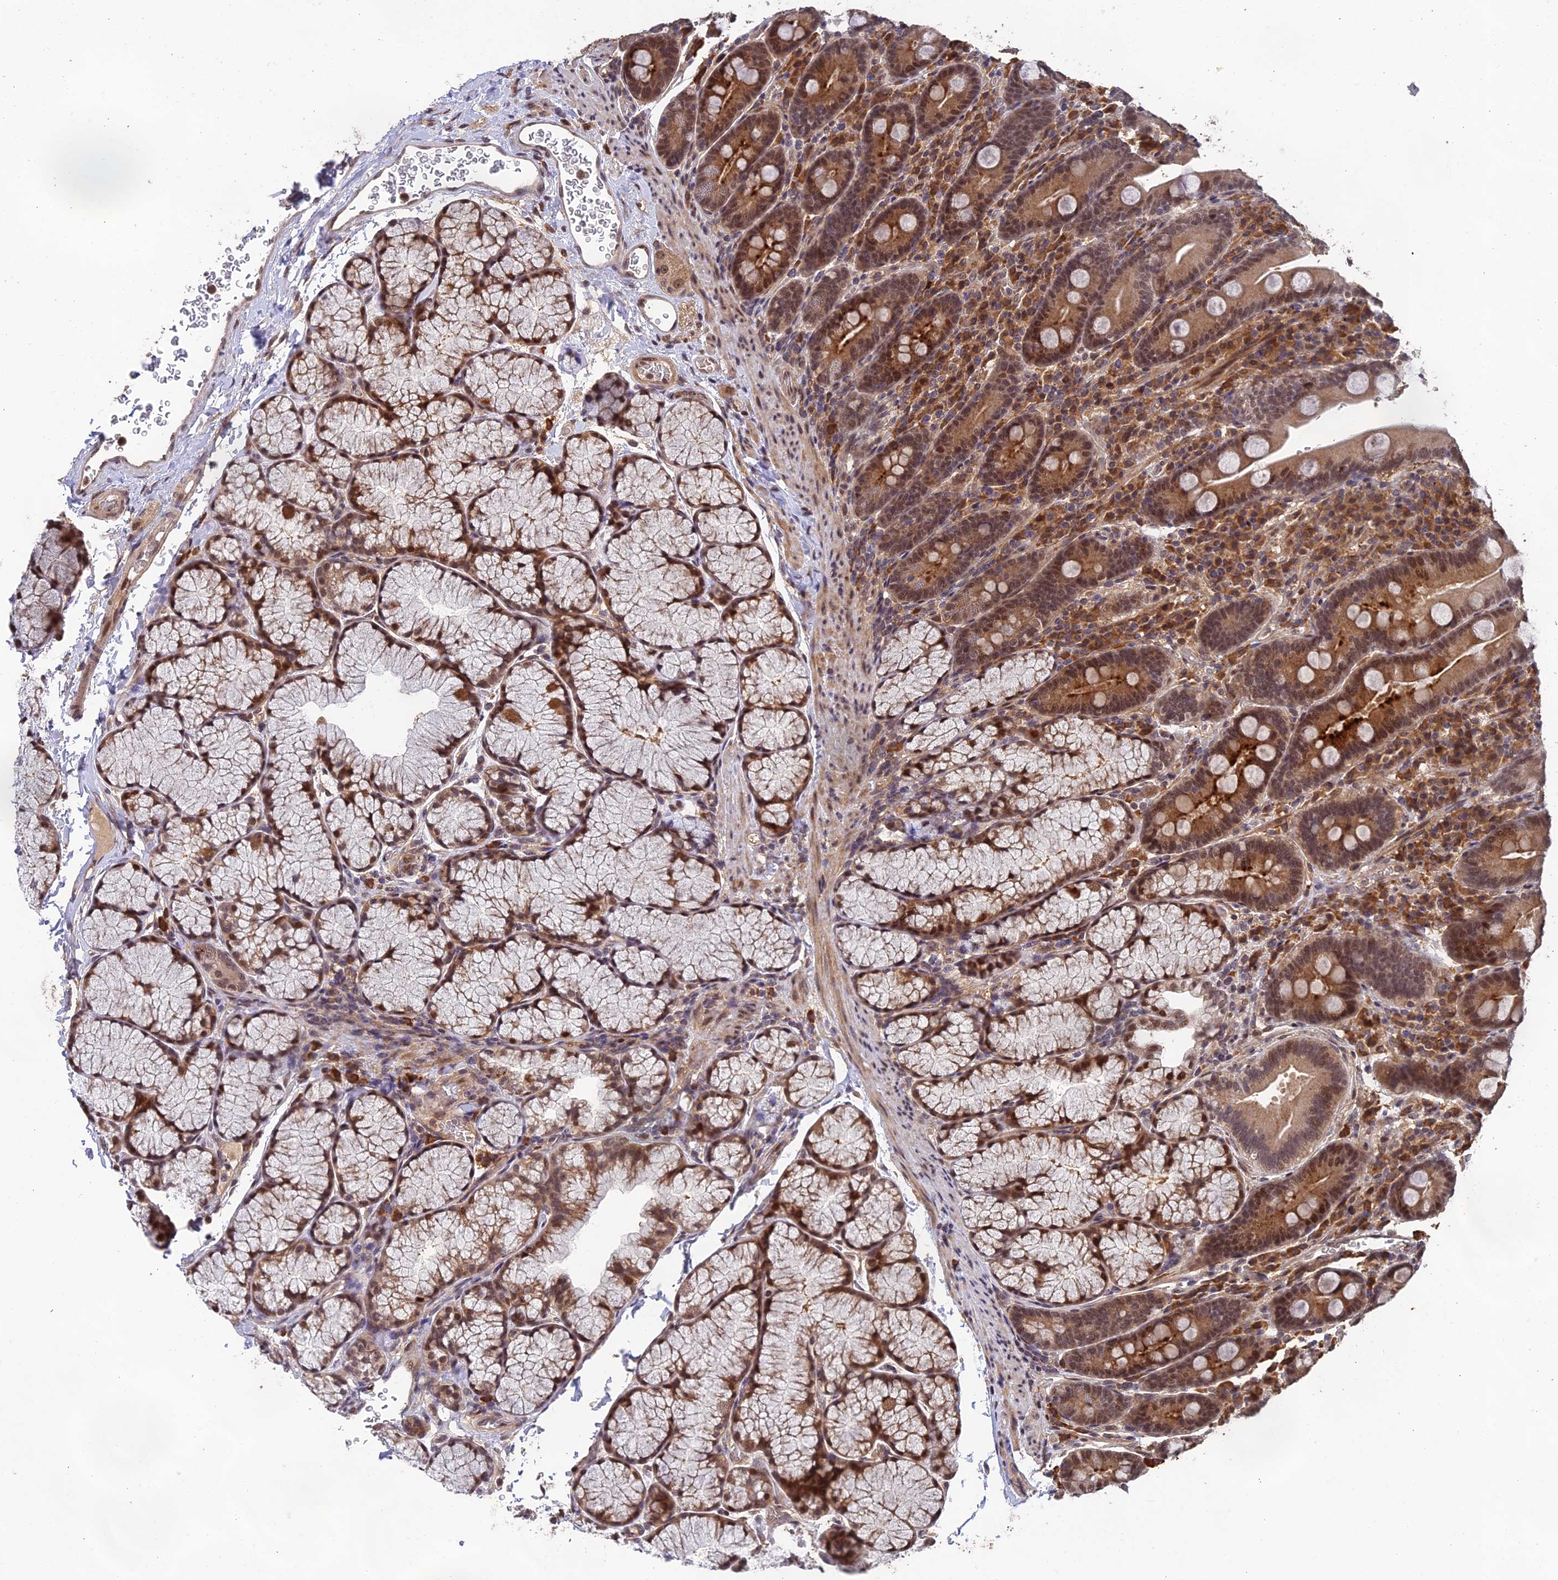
{"staining": {"intensity": "moderate", "quantity": "25%-75%", "location": "cytoplasmic/membranous,nuclear"}, "tissue": "duodenum", "cell_type": "Glandular cells", "image_type": "normal", "snomed": [{"axis": "morphology", "description": "Normal tissue, NOS"}, {"axis": "topography", "description": "Duodenum"}], "caption": "A medium amount of moderate cytoplasmic/membranous,nuclear expression is present in approximately 25%-75% of glandular cells in normal duodenum.", "gene": "OSBPL1A", "patient": {"sex": "male", "age": 35}}